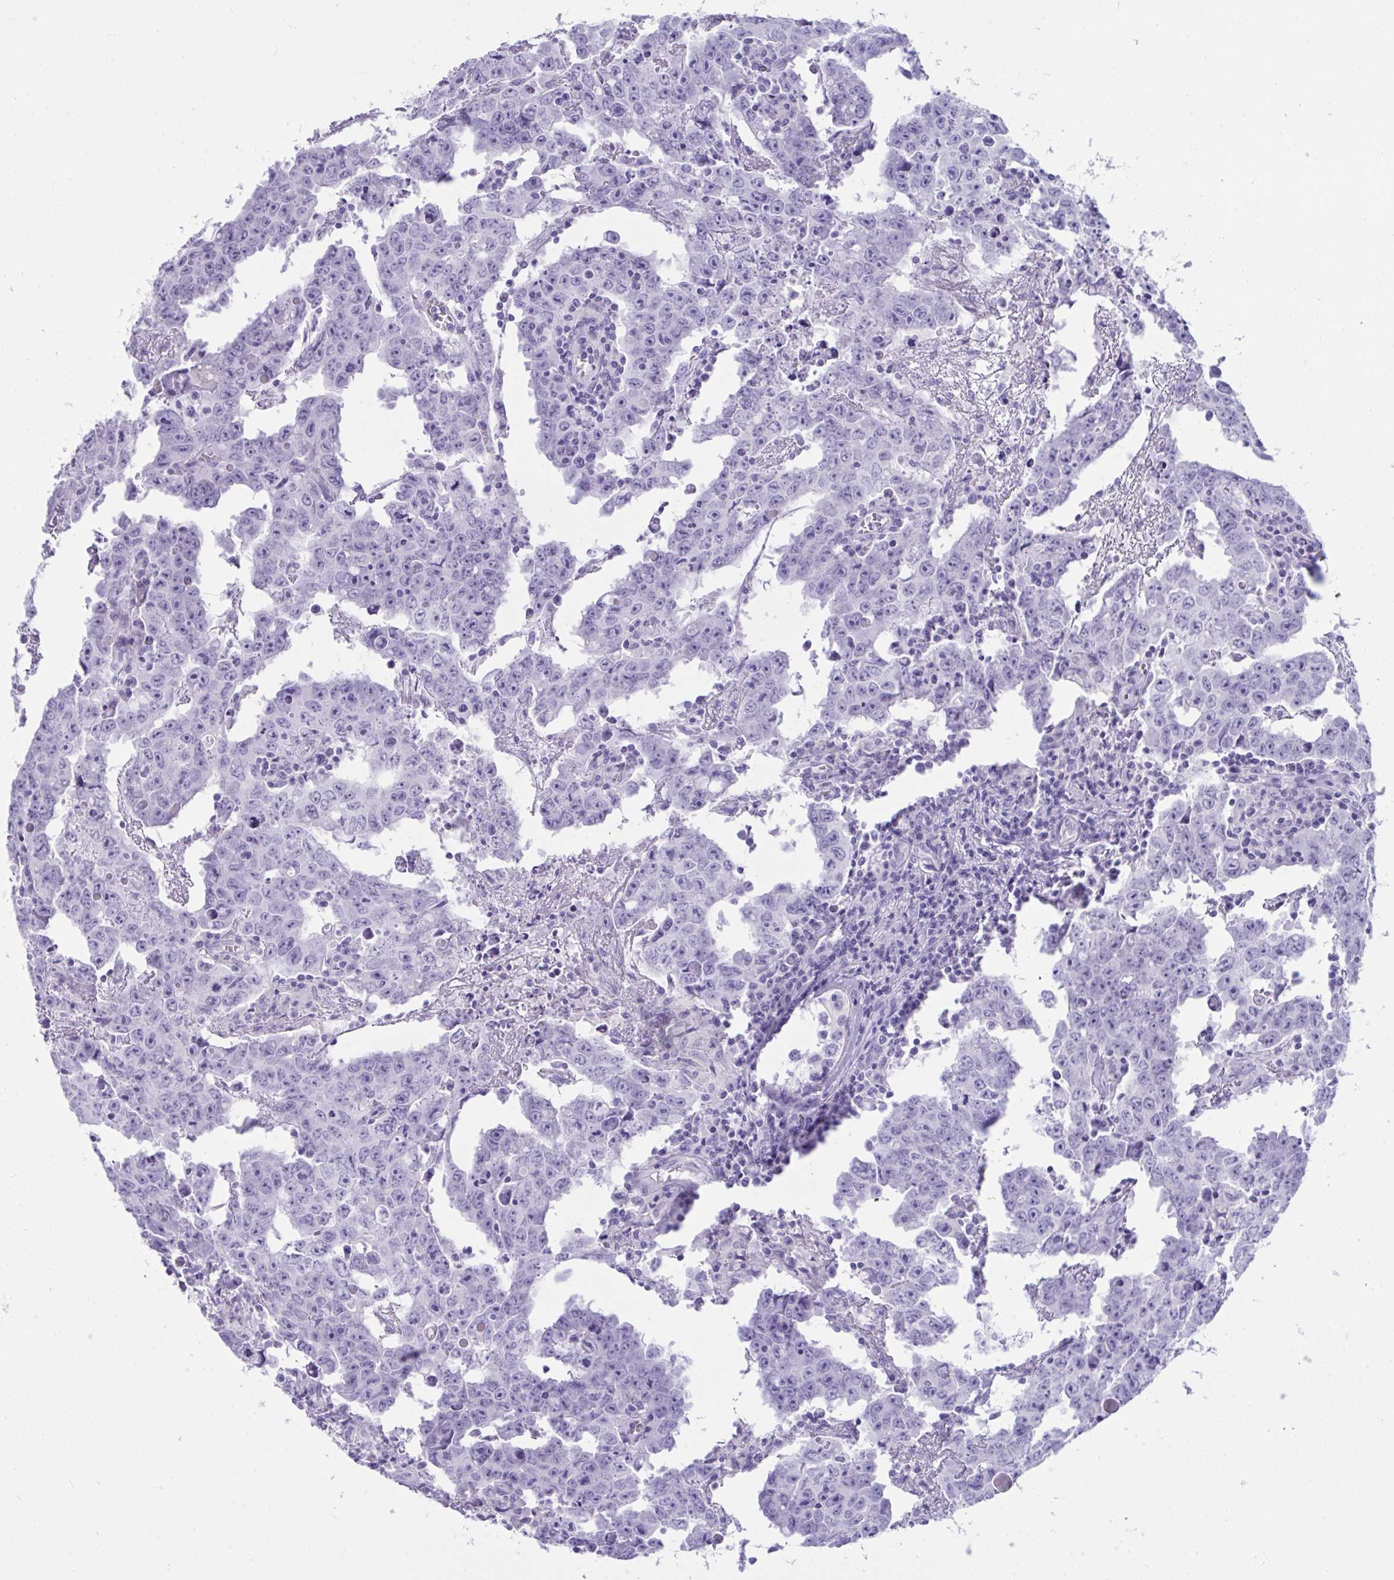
{"staining": {"intensity": "negative", "quantity": "none", "location": "none"}, "tissue": "testis cancer", "cell_type": "Tumor cells", "image_type": "cancer", "snomed": [{"axis": "morphology", "description": "Carcinoma, Embryonal, NOS"}, {"axis": "topography", "description": "Testis"}], "caption": "The immunohistochemistry (IHC) histopathology image has no significant staining in tumor cells of testis cancer (embryonal carcinoma) tissue. (DAB (3,3'-diaminobenzidine) immunohistochemistry (IHC) visualized using brightfield microscopy, high magnification).", "gene": "PSCA", "patient": {"sex": "male", "age": 22}}